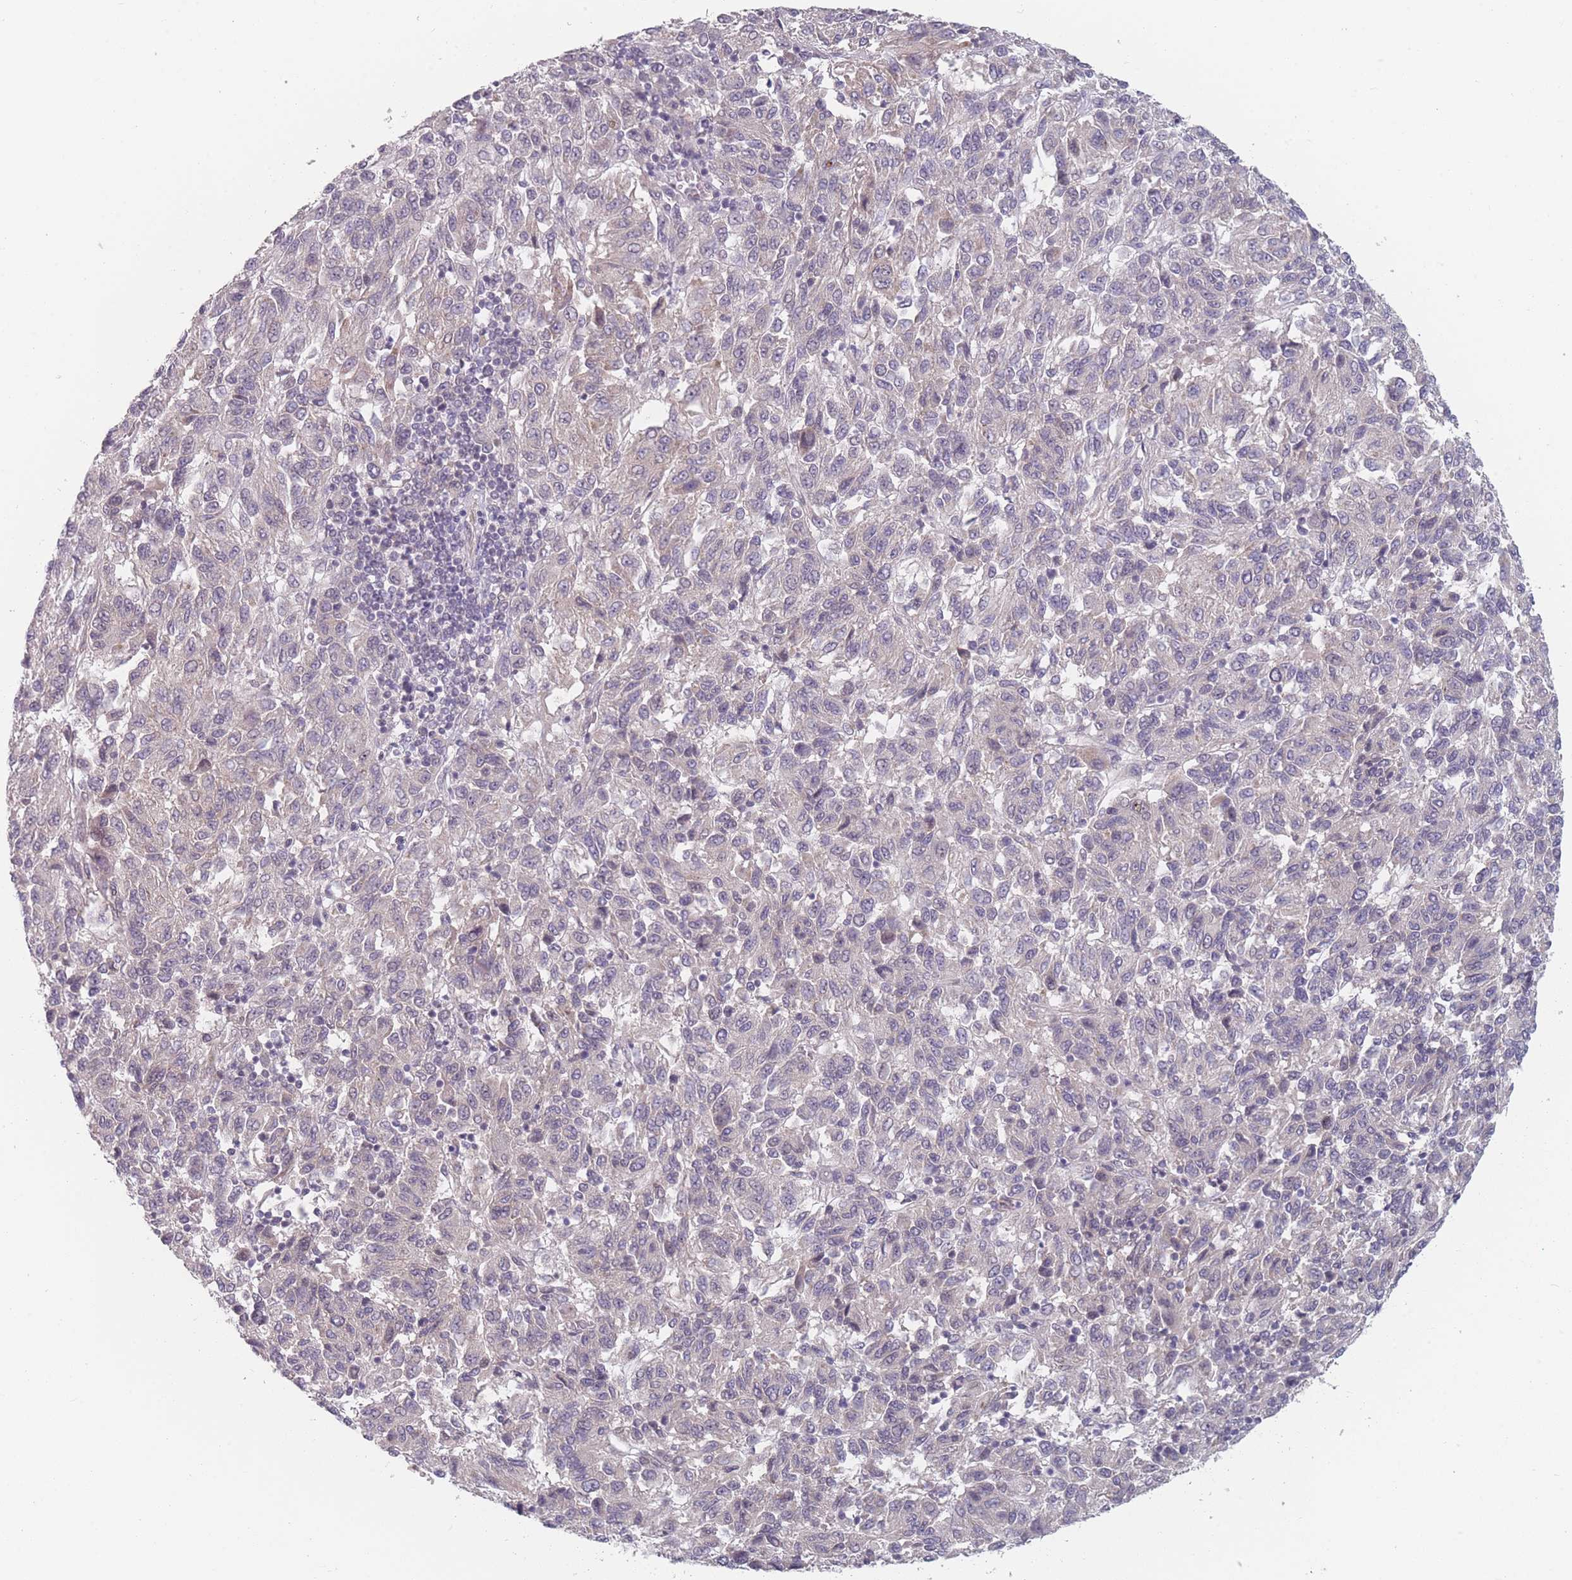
{"staining": {"intensity": "negative", "quantity": "none", "location": "none"}, "tissue": "melanoma", "cell_type": "Tumor cells", "image_type": "cancer", "snomed": [{"axis": "morphology", "description": "Malignant melanoma, Metastatic site"}, {"axis": "topography", "description": "Lung"}], "caption": "This is a micrograph of immunohistochemistry (IHC) staining of melanoma, which shows no expression in tumor cells.", "gene": "ANKRD10", "patient": {"sex": "male", "age": 64}}